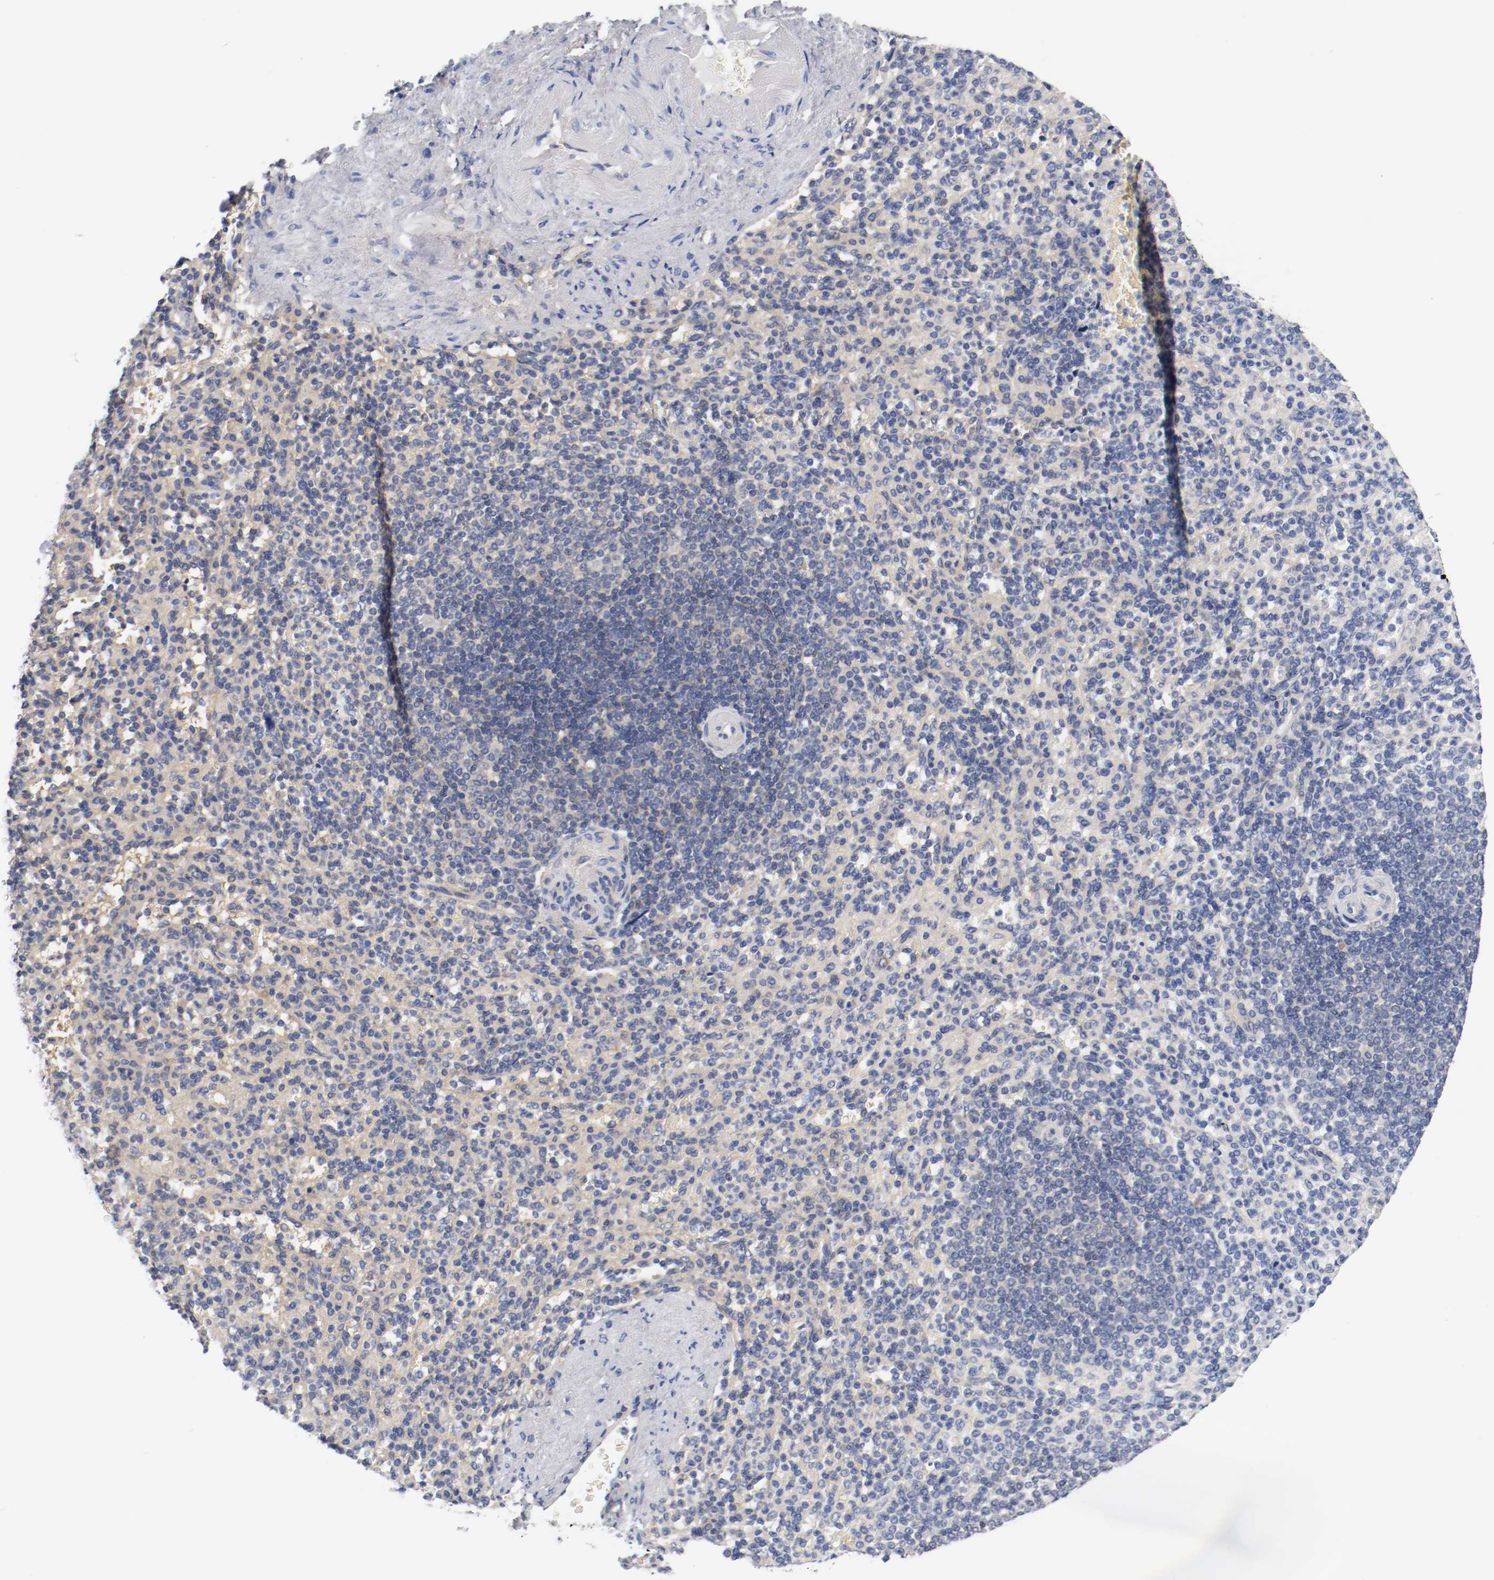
{"staining": {"intensity": "negative", "quantity": "none", "location": "none"}, "tissue": "spleen", "cell_type": "Cells in red pulp", "image_type": "normal", "snomed": [{"axis": "morphology", "description": "Normal tissue, NOS"}, {"axis": "topography", "description": "Spleen"}], "caption": "Immunohistochemistry photomicrograph of unremarkable spleen: spleen stained with DAB displays no significant protein staining in cells in red pulp.", "gene": "HGS", "patient": {"sex": "female", "age": 74}}